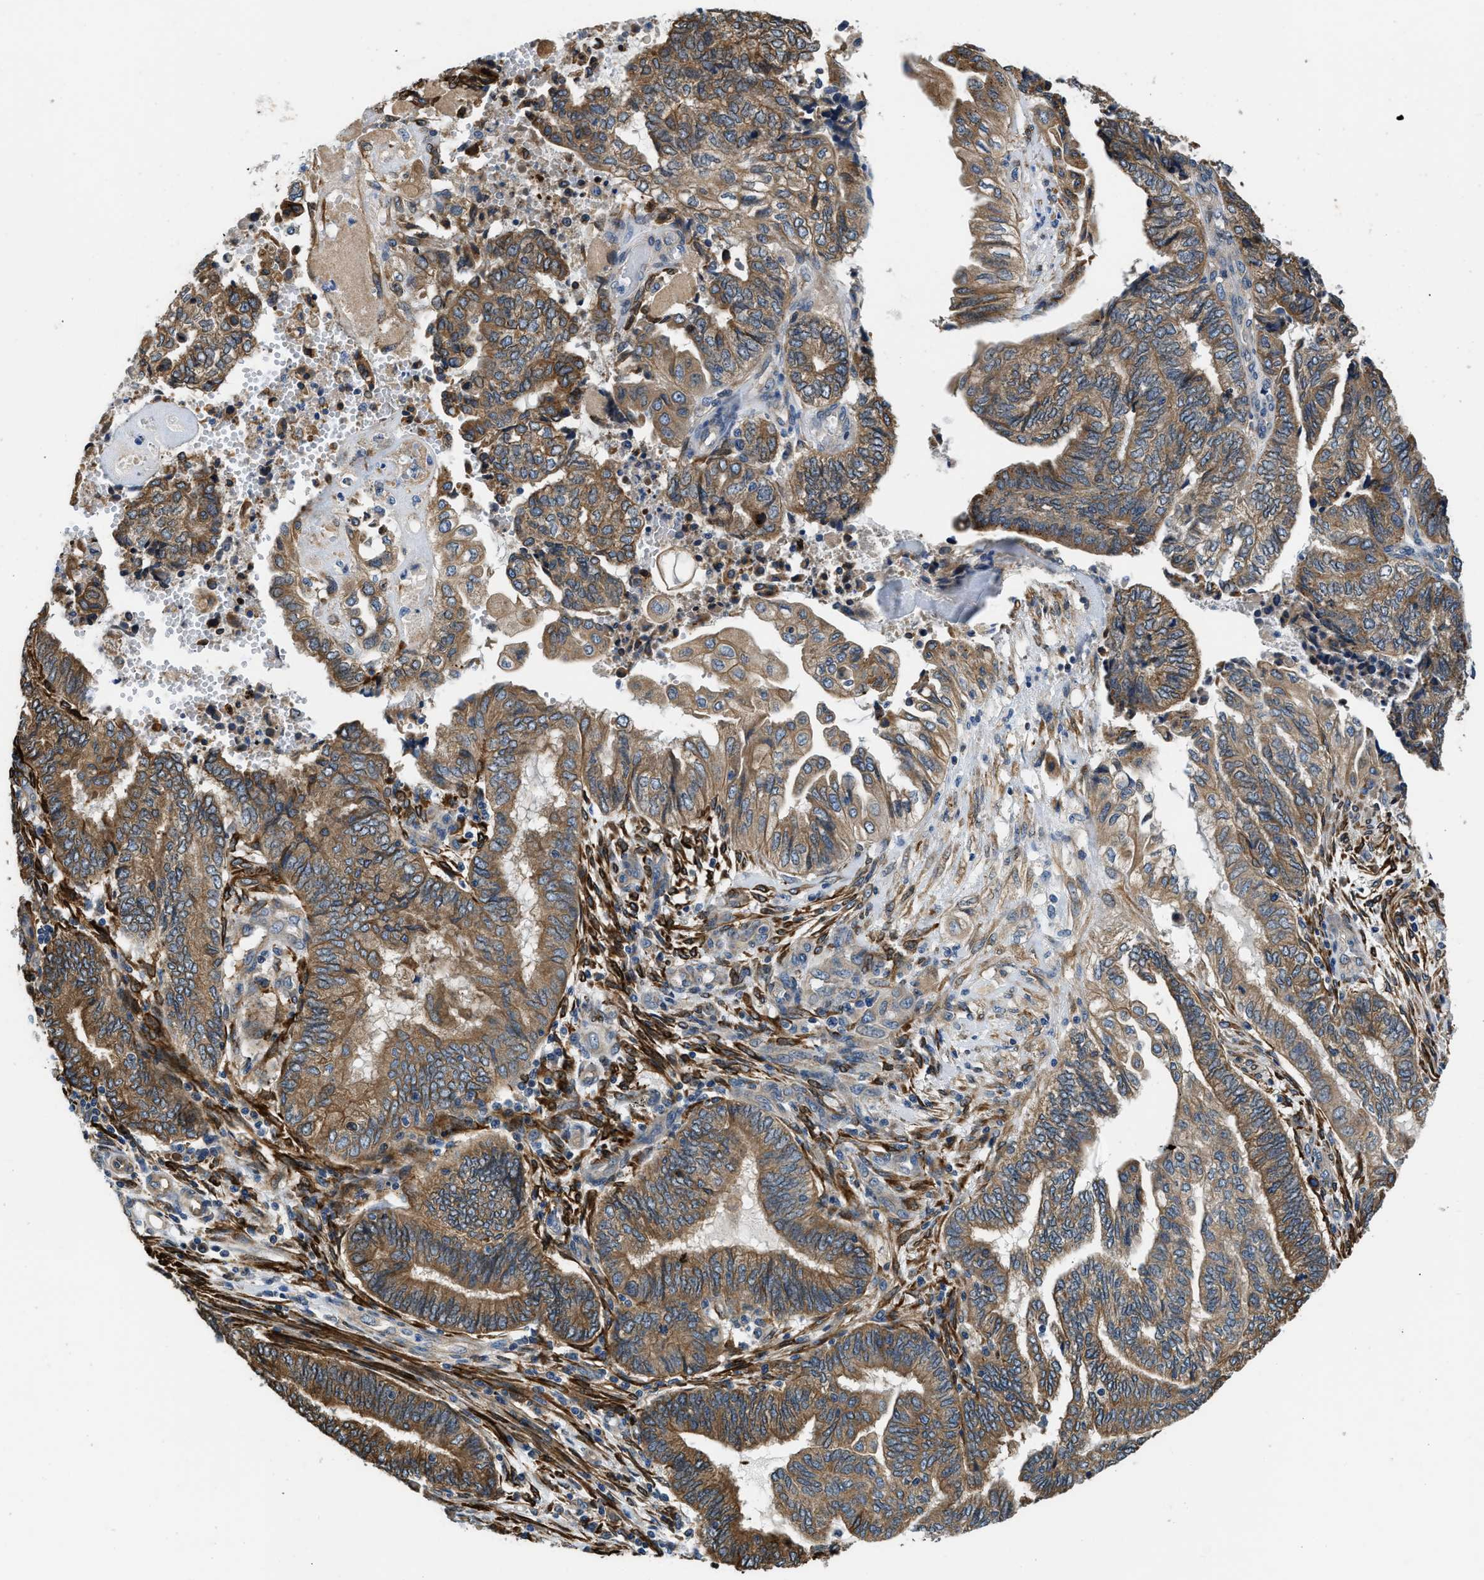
{"staining": {"intensity": "moderate", "quantity": ">75%", "location": "cytoplasmic/membranous"}, "tissue": "endometrial cancer", "cell_type": "Tumor cells", "image_type": "cancer", "snomed": [{"axis": "morphology", "description": "Adenocarcinoma, NOS"}, {"axis": "topography", "description": "Uterus"}, {"axis": "topography", "description": "Endometrium"}], "caption": "This histopathology image exhibits immunohistochemistry staining of human endometrial adenocarcinoma, with medium moderate cytoplasmic/membranous expression in about >75% of tumor cells.", "gene": "ARL6IP5", "patient": {"sex": "female", "age": 70}}